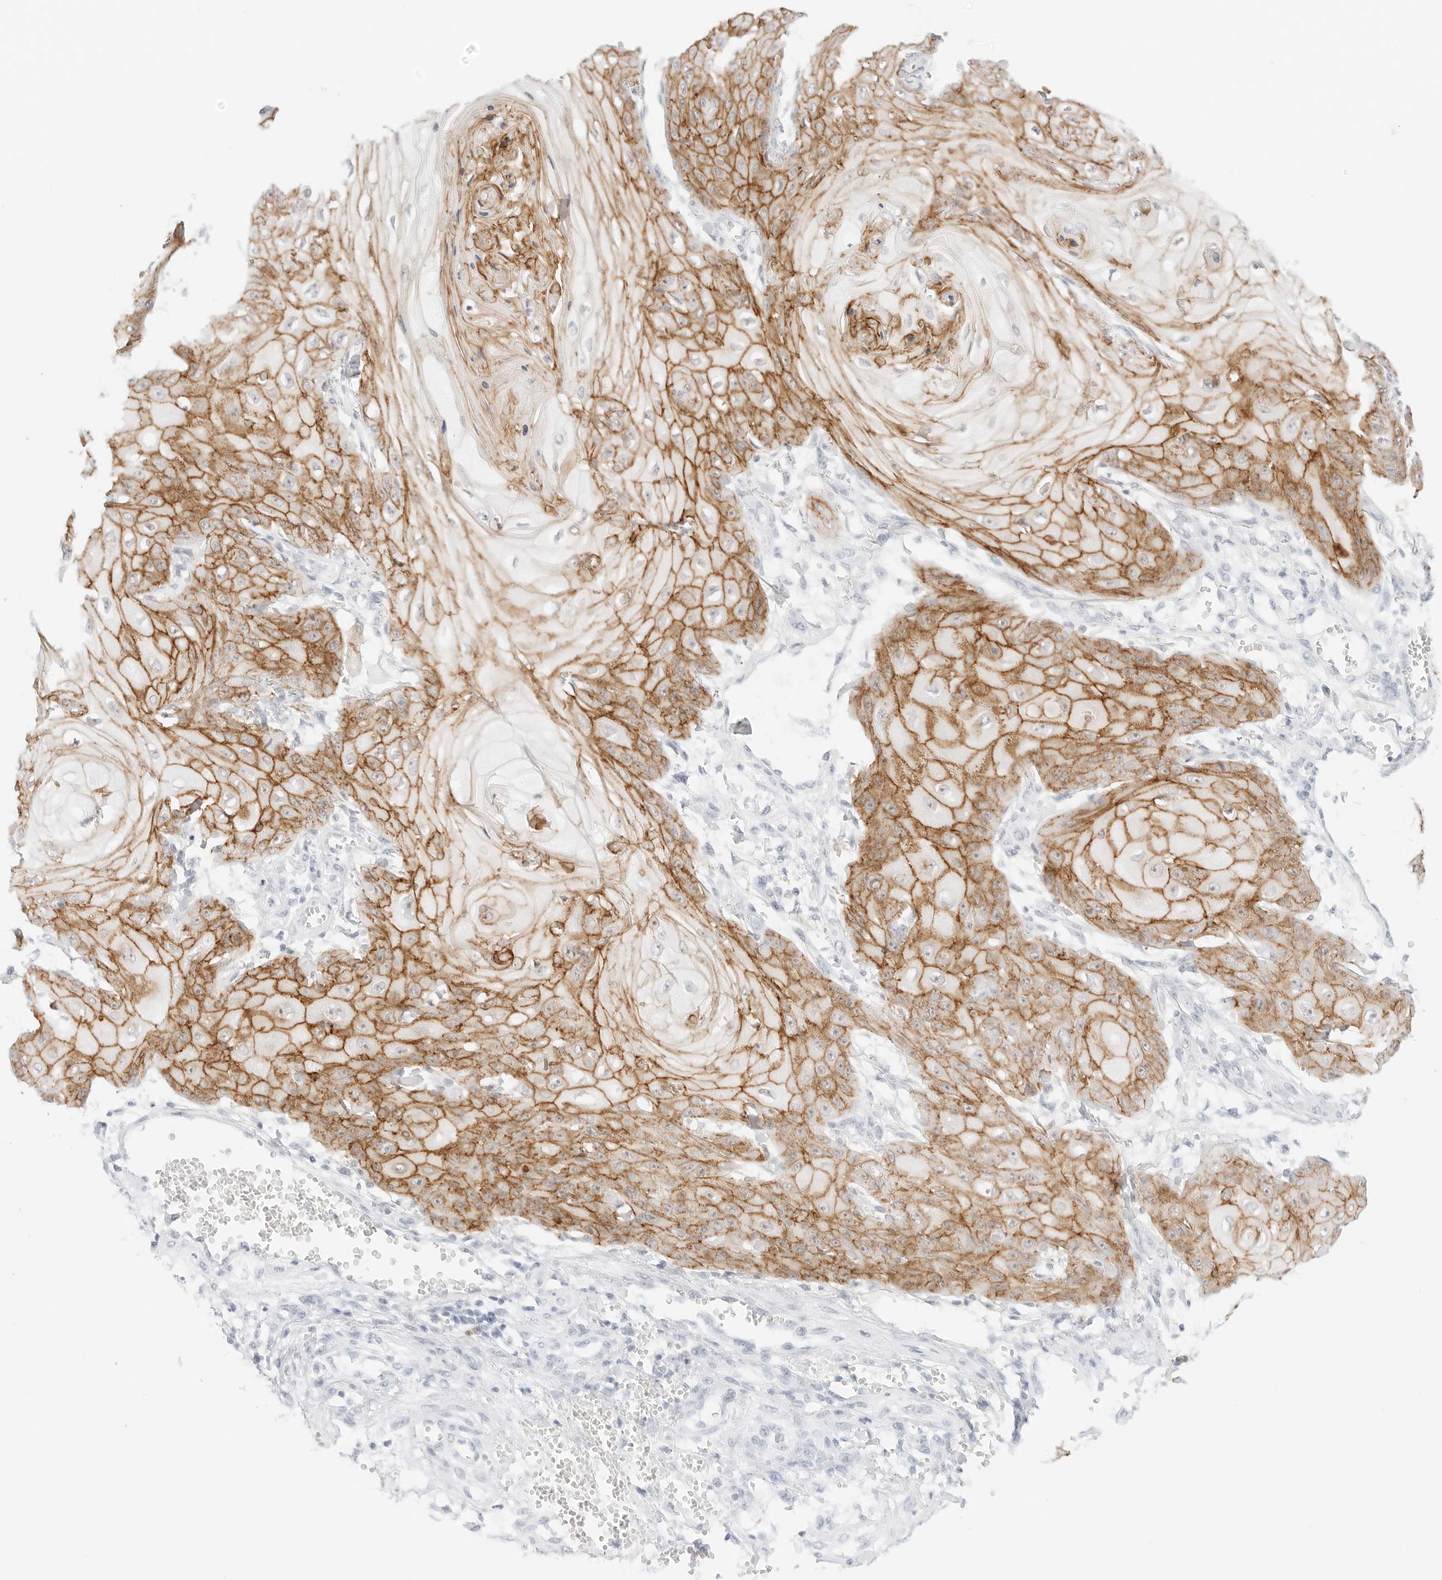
{"staining": {"intensity": "moderate", "quantity": ">75%", "location": "cytoplasmic/membranous"}, "tissue": "skin cancer", "cell_type": "Tumor cells", "image_type": "cancer", "snomed": [{"axis": "morphology", "description": "Squamous cell carcinoma, NOS"}, {"axis": "topography", "description": "Skin"}], "caption": "Skin cancer (squamous cell carcinoma) was stained to show a protein in brown. There is medium levels of moderate cytoplasmic/membranous positivity in approximately >75% of tumor cells. The staining was performed using DAB (3,3'-diaminobenzidine) to visualize the protein expression in brown, while the nuclei were stained in blue with hematoxylin (Magnification: 20x).", "gene": "CDH1", "patient": {"sex": "male", "age": 74}}